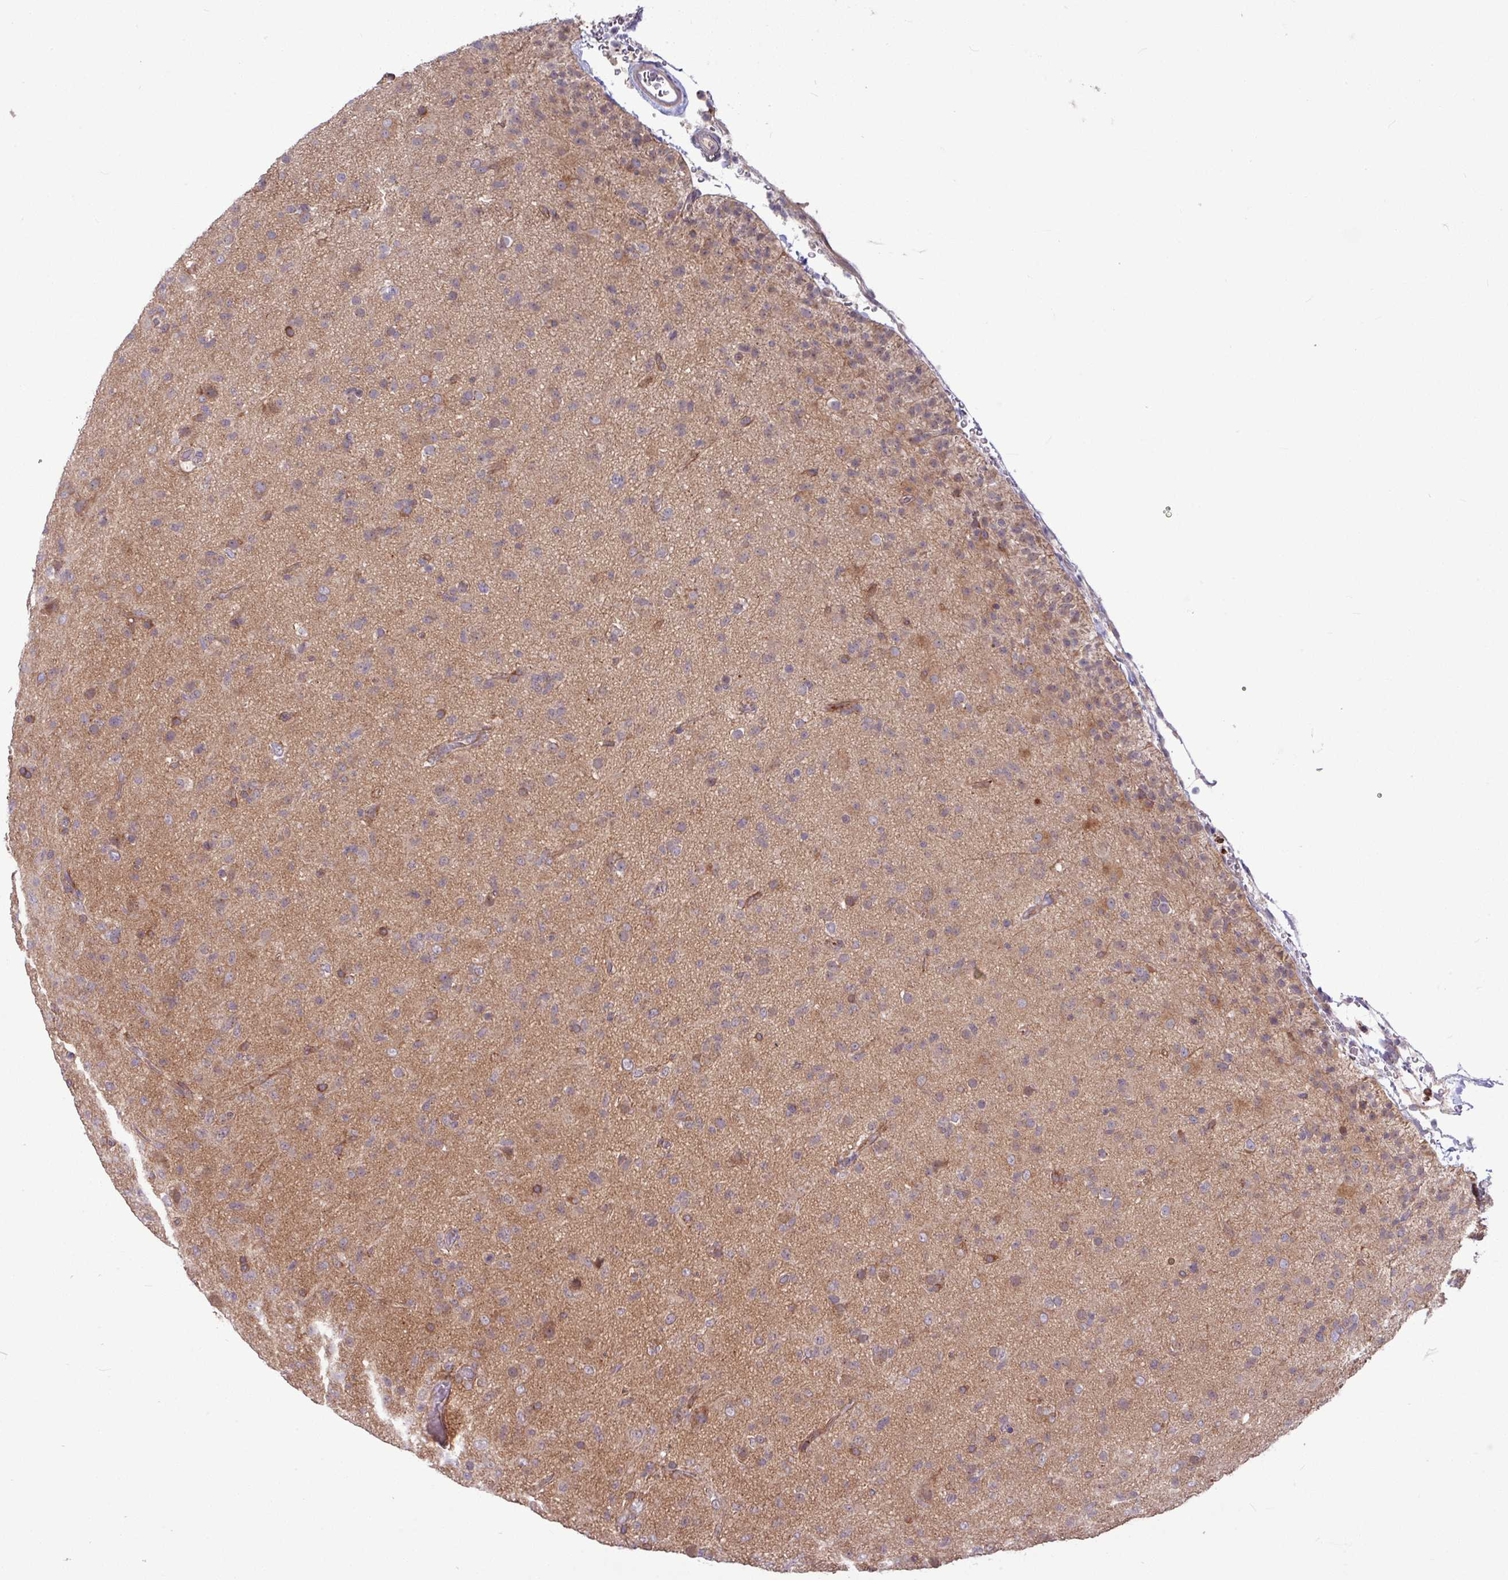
{"staining": {"intensity": "weak", "quantity": ">75%", "location": "cytoplasmic/membranous"}, "tissue": "glioma", "cell_type": "Tumor cells", "image_type": "cancer", "snomed": [{"axis": "morphology", "description": "Glioma, malignant, Low grade"}, {"axis": "topography", "description": "Brain"}], "caption": "Human malignant glioma (low-grade) stained for a protein (brown) displays weak cytoplasmic/membranous positive positivity in about >75% of tumor cells.", "gene": "B4GALNT4", "patient": {"sex": "male", "age": 65}}